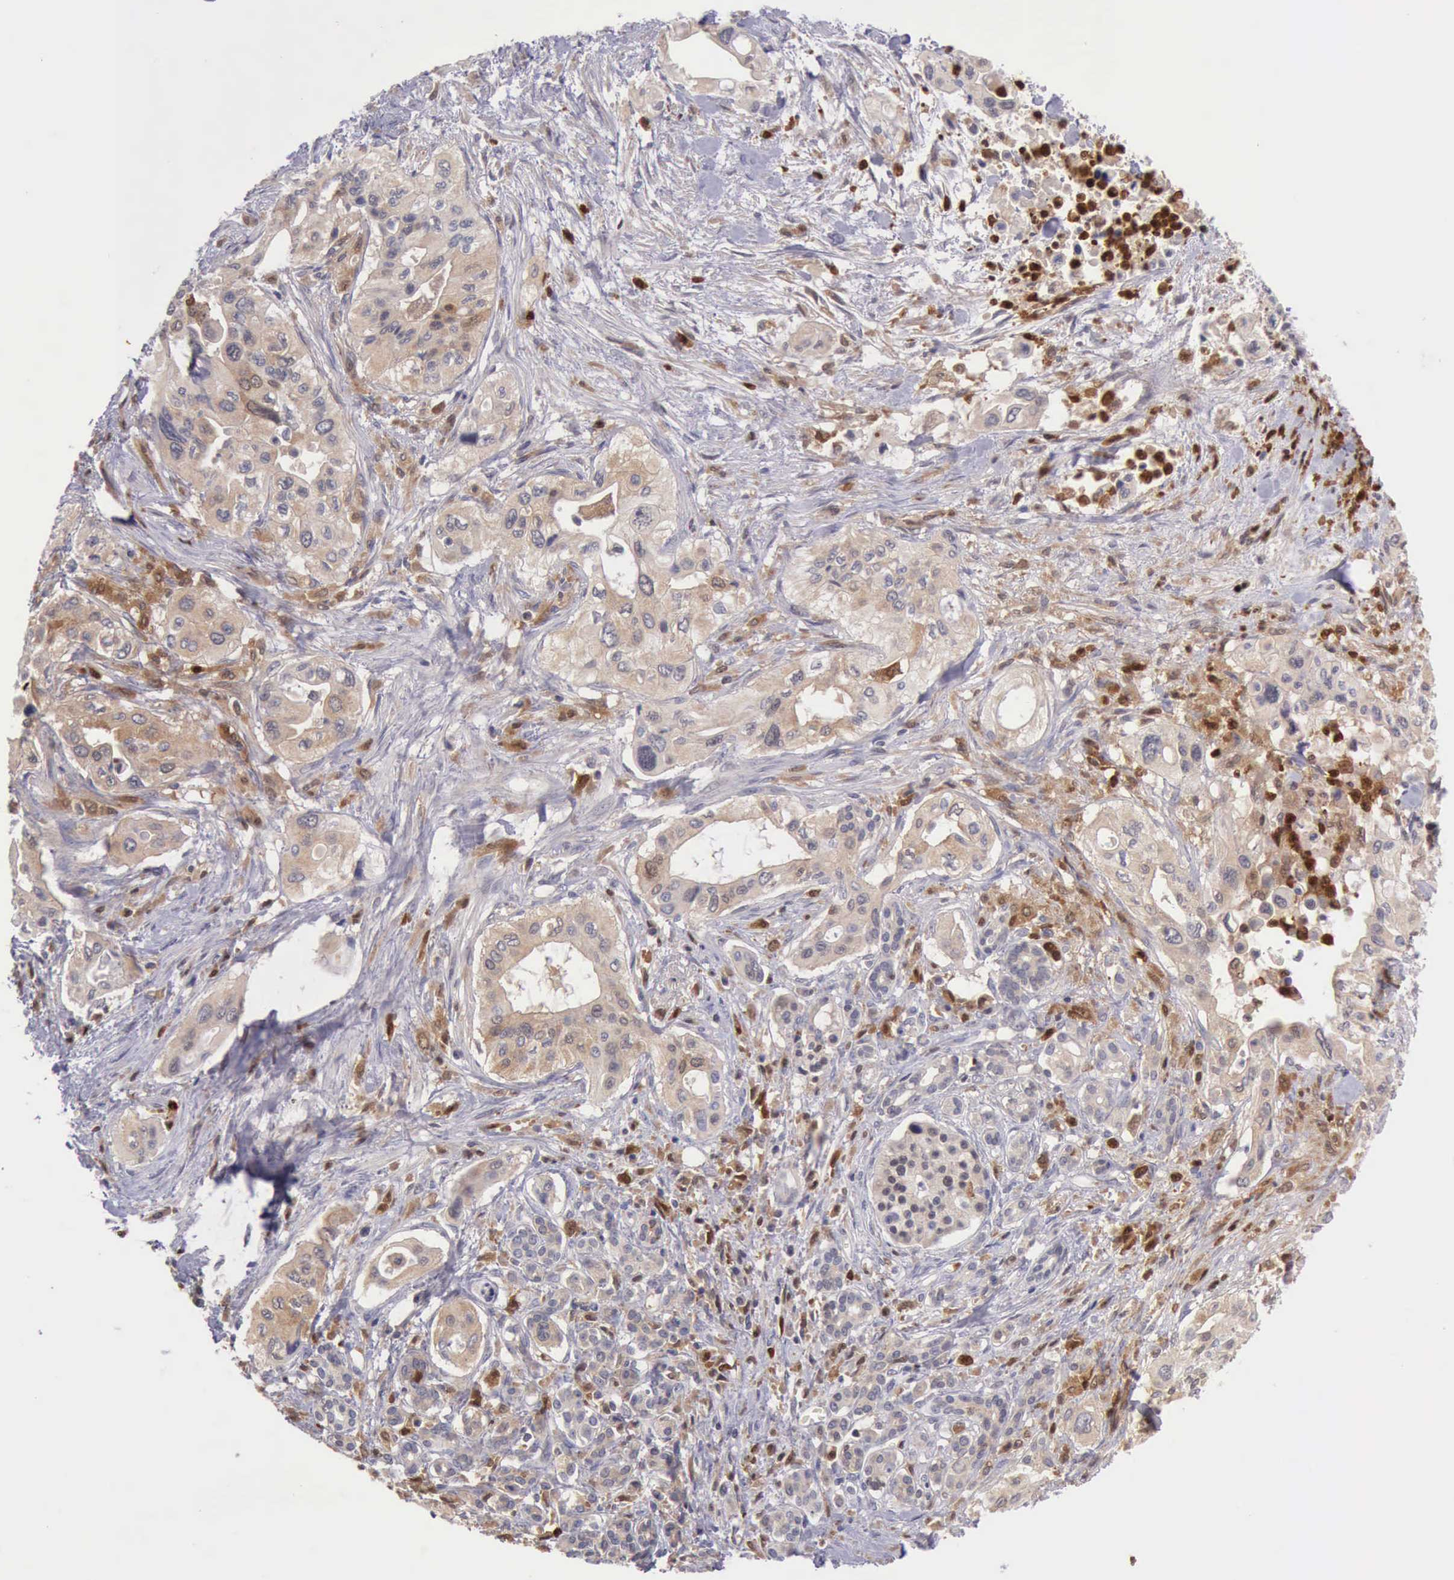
{"staining": {"intensity": "weak", "quantity": ">75%", "location": "cytoplasmic/membranous"}, "tissue": "pancreatic cancer", "cell_type": "Tumor cells", "image_type": "cancer", "snomed": [{"axis": "morphology", "description": "Adenocarcinoma, NOS"}, {"axis": "topography", "description": "Pancreas"}], "caption": "Tumor cells display weak cytoplasmic/membranous staining in about >75% of cells in pancreatic cancer (adenocarcinoma). Nuclei are stained in blue.", "gene": "CSTA", "patient": {"sex": "male", "age": 77}}